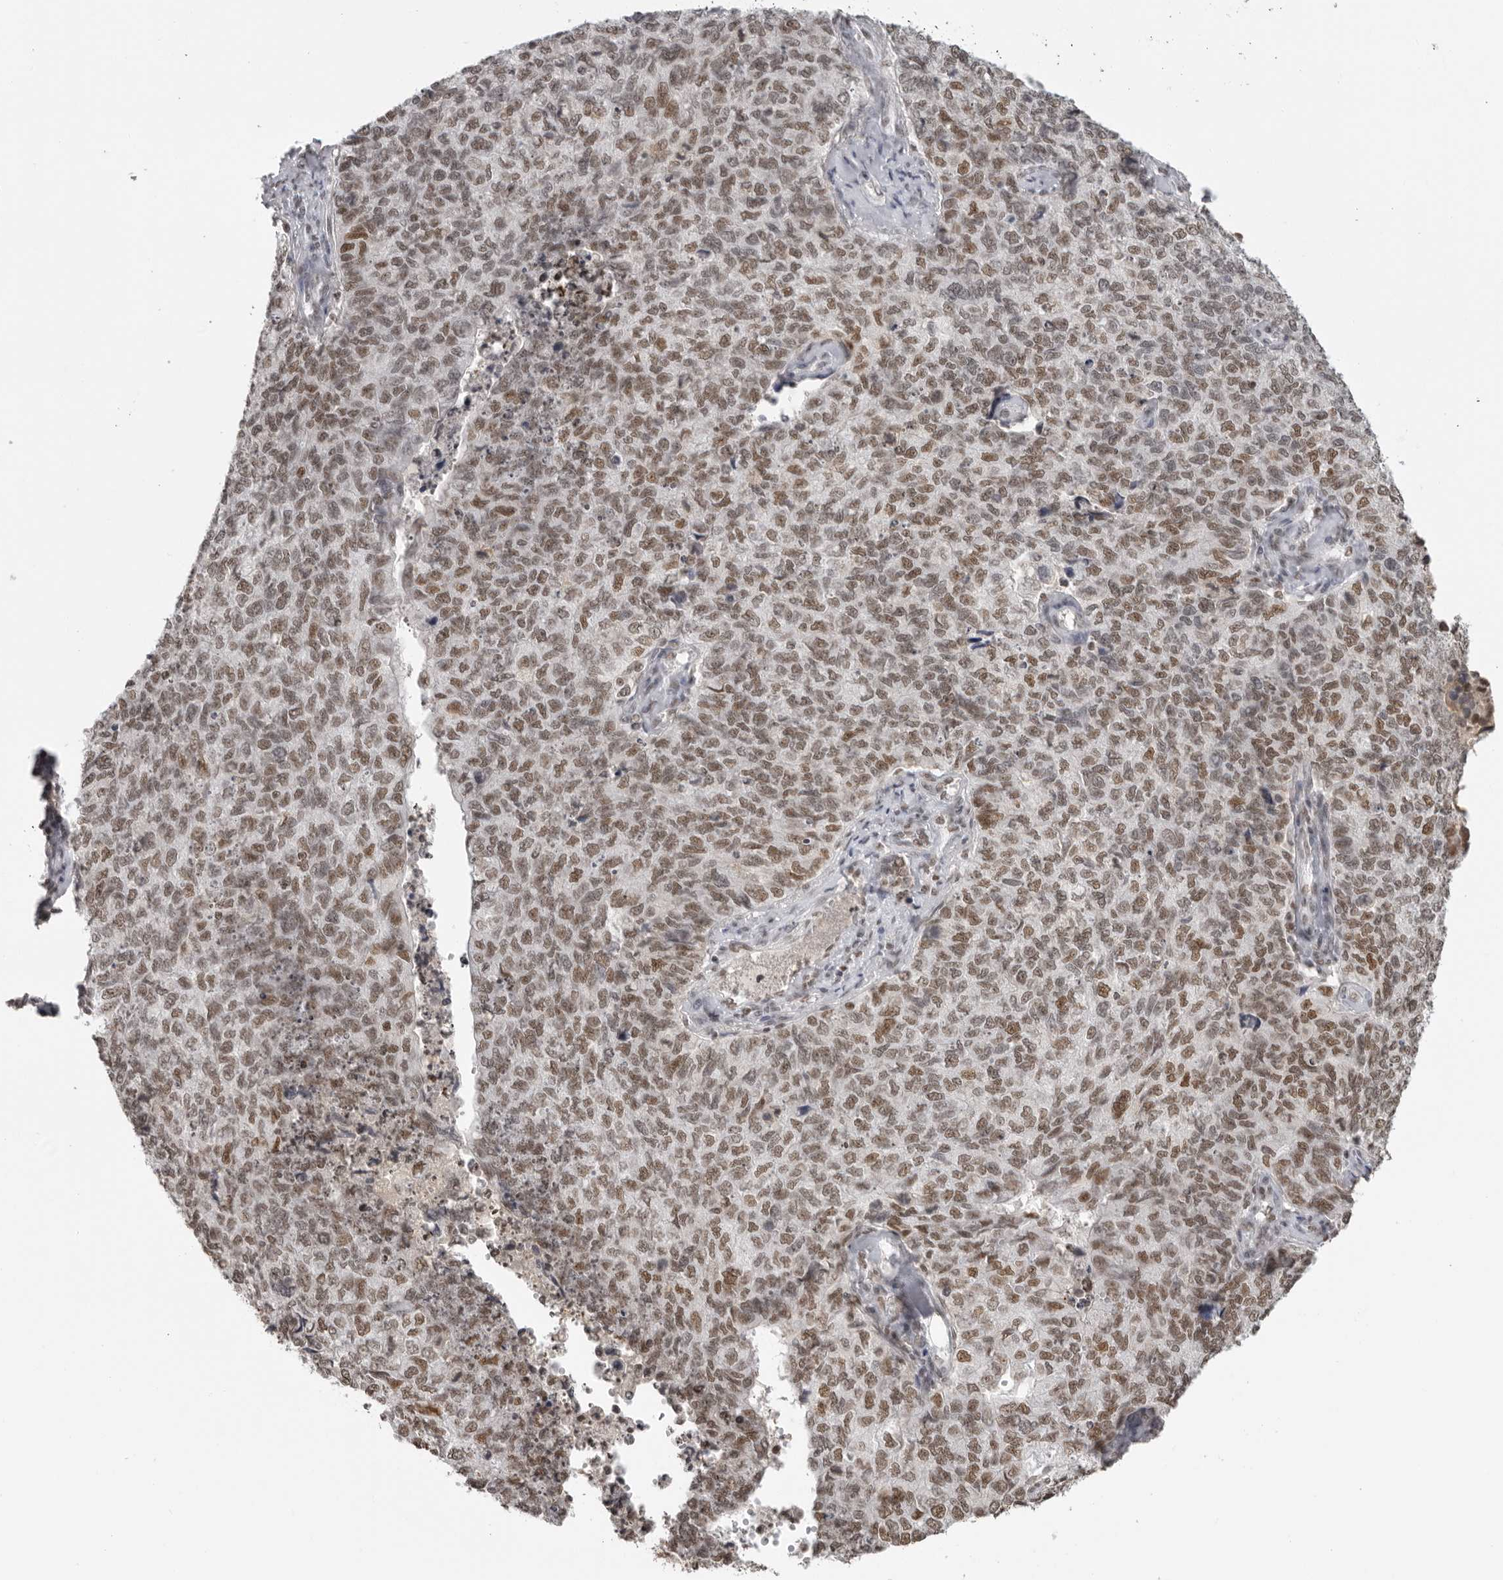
{"staining": {"intensity": "moderate", "quantity": ">75%", "location": "nuclear"}, "tissue": "cervical cancer", "cell_type": "Tumor cells", "image_type": "cancer", "snomed": [{"axis": "morphology", "description": "Squamous cell carcinoma, NOS"}, {"axis": "topography", "description": "Cervix"}], "caption": "Immunohistochemical staining of human cervical cancer exhibits medium levels of moderate nuclear expression in approximately >75% of tumor cells.", "gene": "RPA2", "patient": {"sex": "female", "age": 63}}